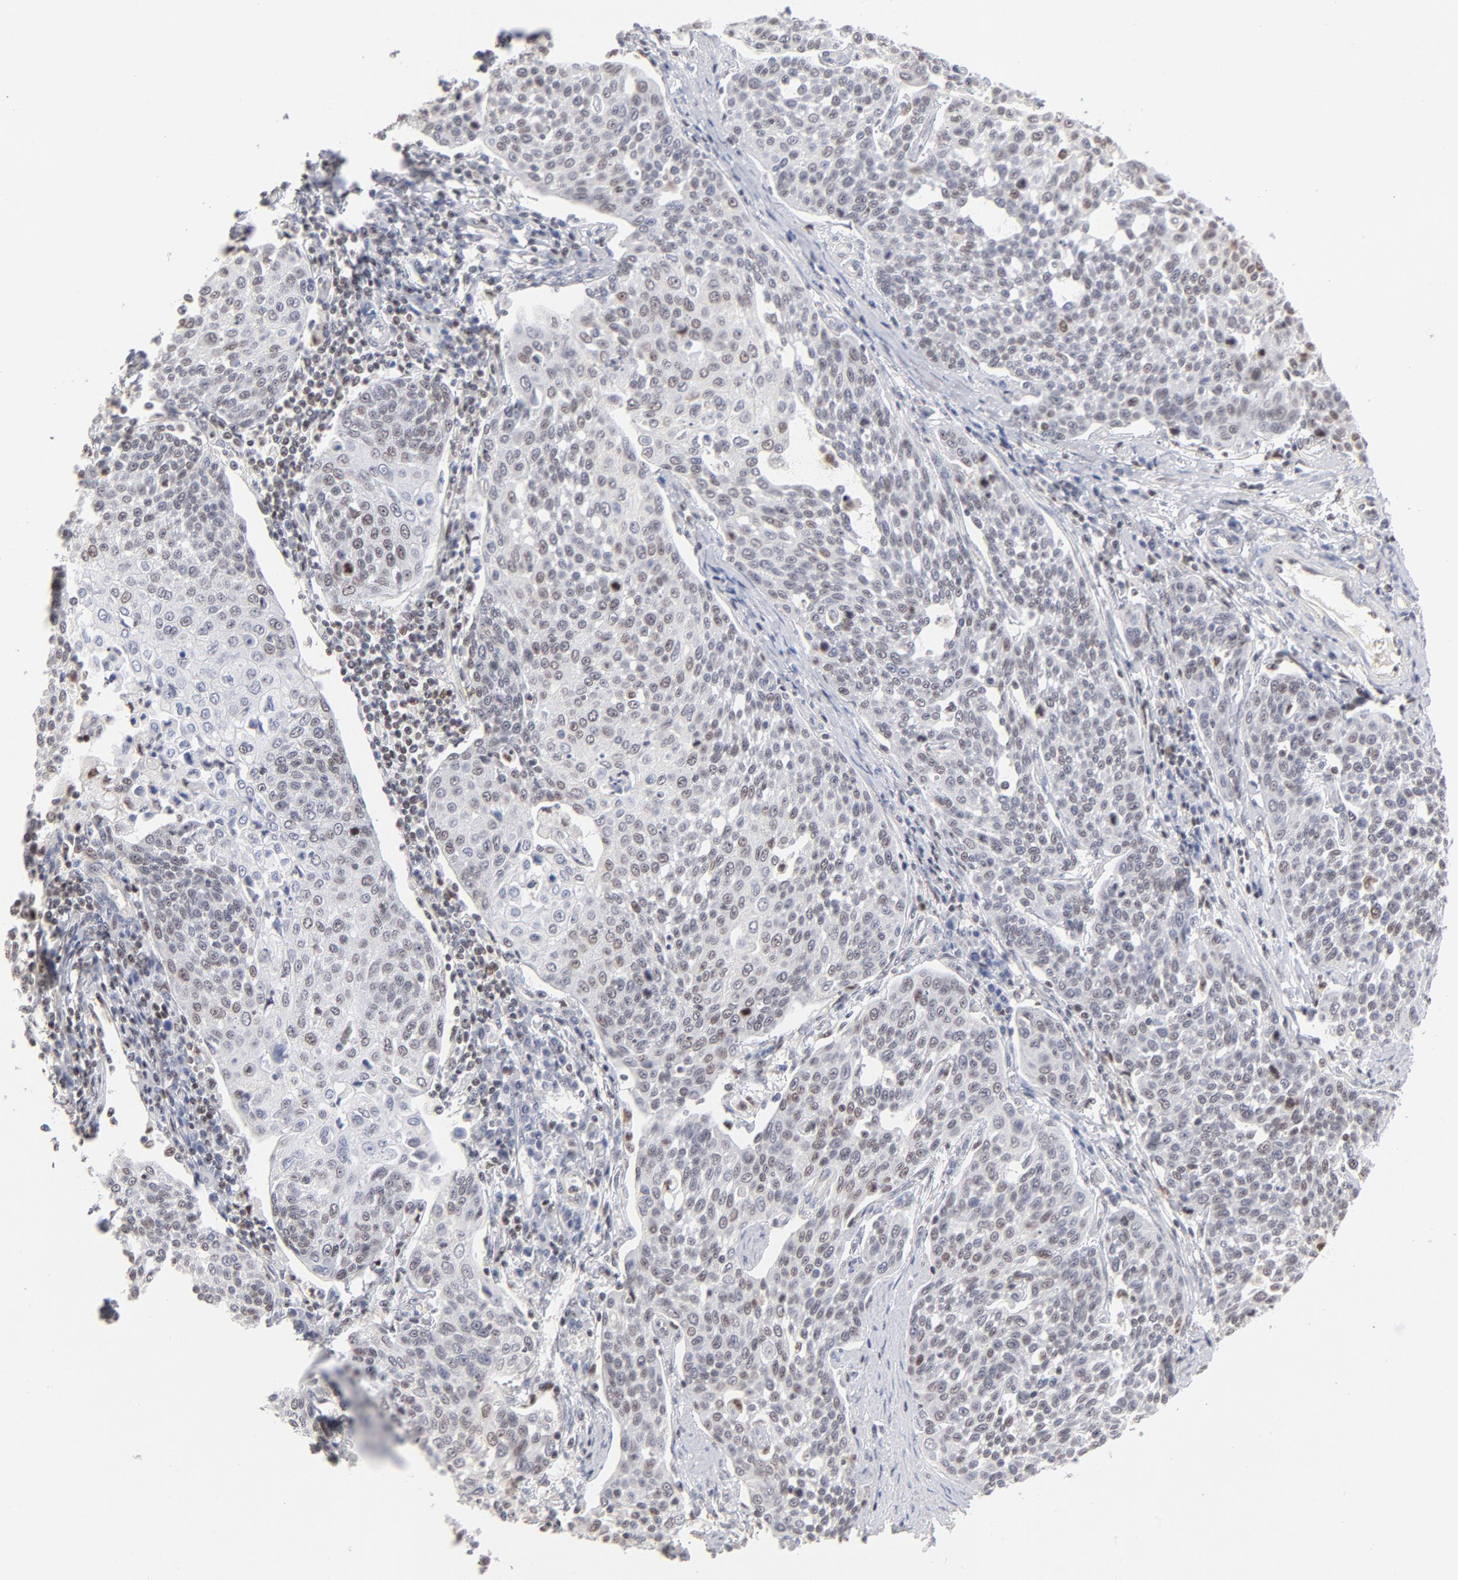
{"staining": {"intensity": "weak", "quantity": "<25%", "location": "nuclear"}, "tissue": "cervical cancer", "cell_type": "Tumor cells", "image_type": "cancer", "snomed": [{"axis": "morphology", "description": "Squamous cell carcinoma, NOS"}, {"axis": "topography", "description": "Cervix"}], "caption": "Immunohistochemical staining of human cervical cancer (squamous cell carcinoma) exhibits no significant positivity in tumor cells.", "gene": "MAX", "patient": {"sex": "female", "age": 34}}